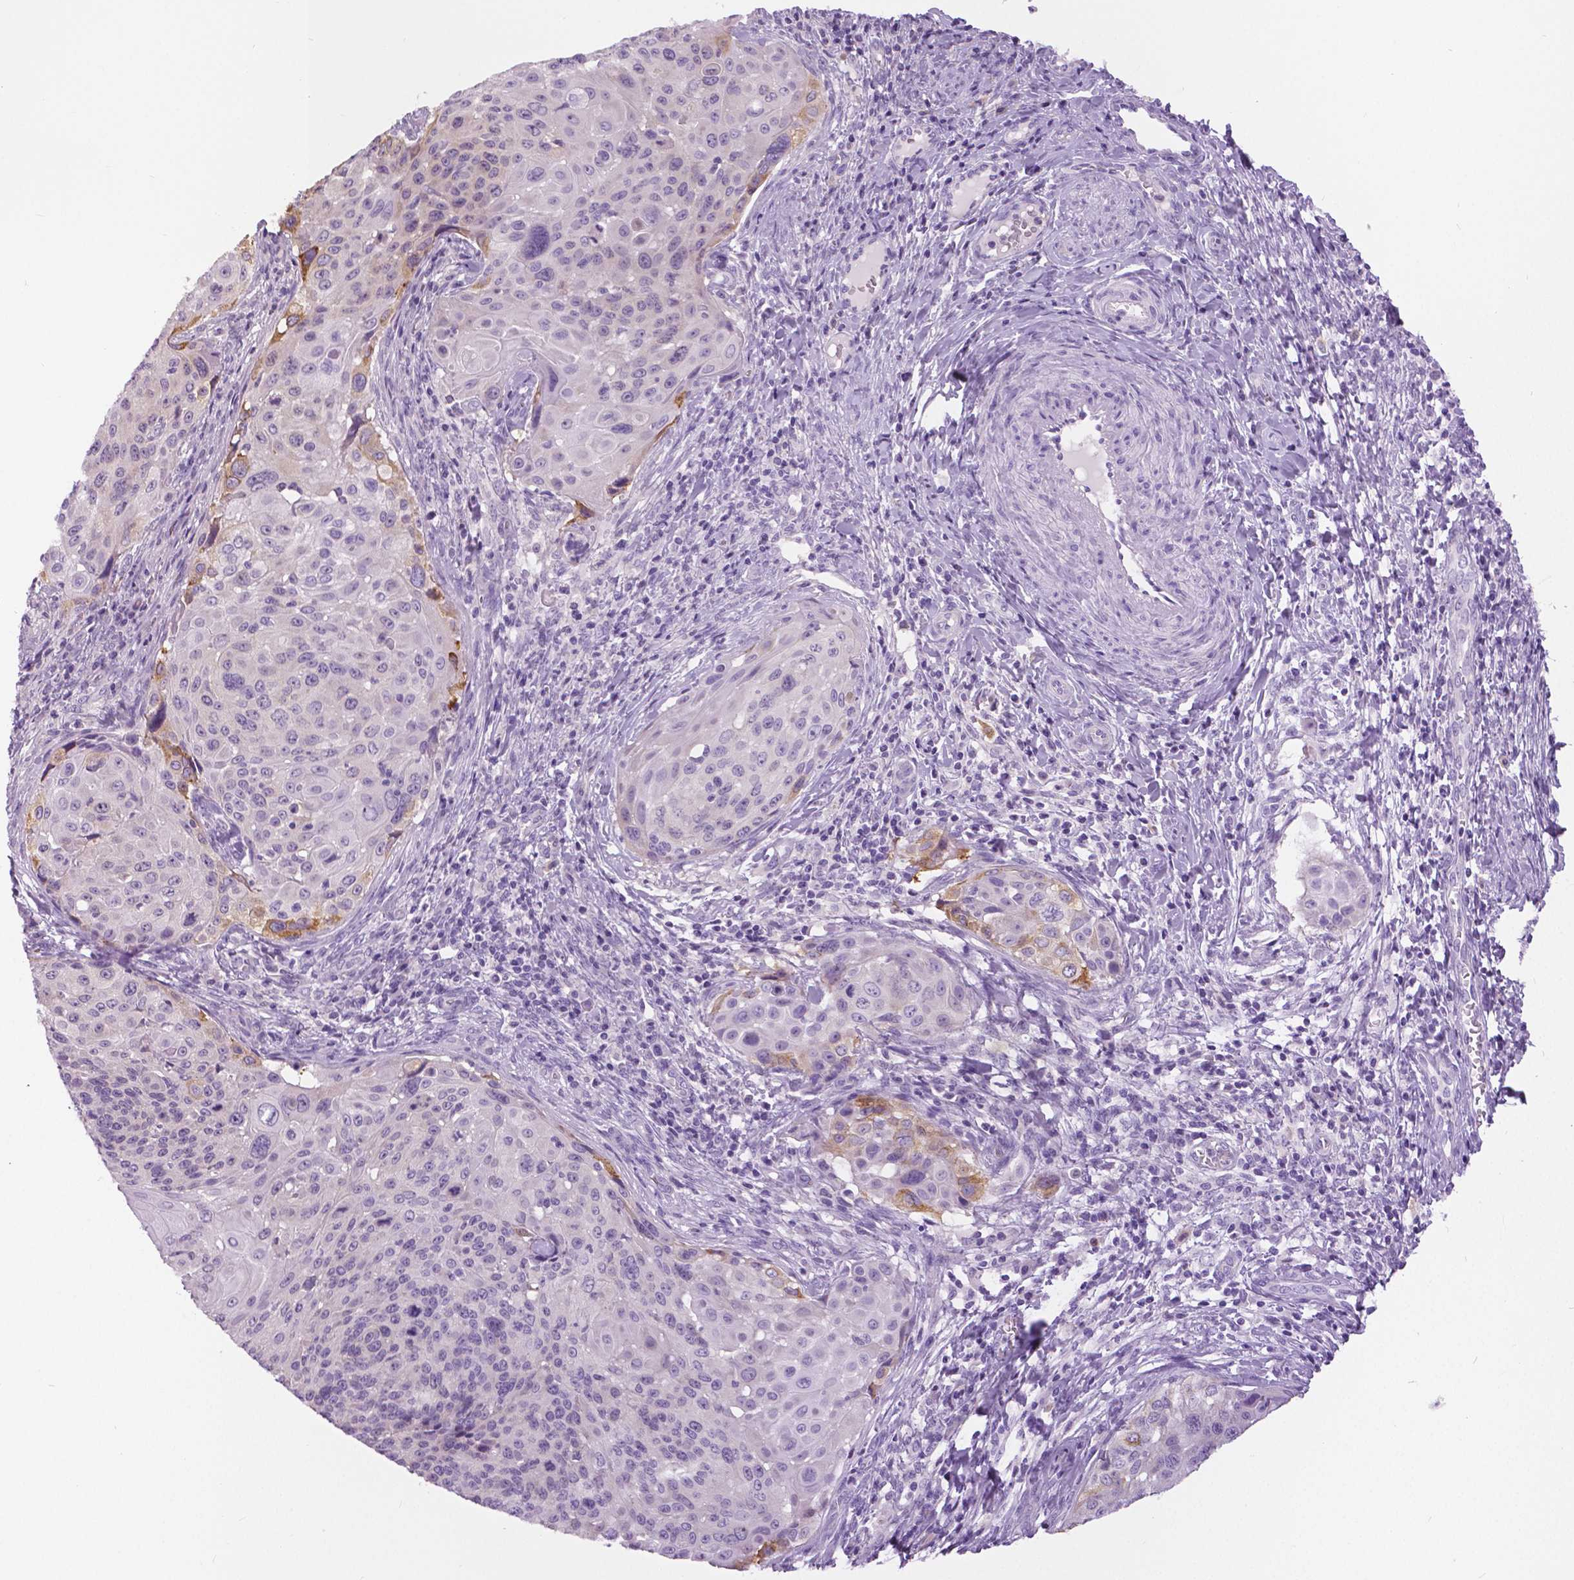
{"staining": {"intensity": "moderate", "quantity": "<25%", "location": "cytoplasmic/membranous"}, "tissue": "cervical cancer", "cell_type": "Tumor cells", "image_type": "cancer", "snomed": [{"axis": "morphology", "description": "Squamous cell carcinoma, NOS"}, {"axis": "topography", "description": "Cervix"}], "caption": "Brown immunohistochemical staining in squamous cell carcinoma (cervical) exhibits moderate cytoplasmic/membranous positivity in about <25% of tumor cells.", "gene": "TP53TG5", "patient": {"sex": "female", "age": 49}}